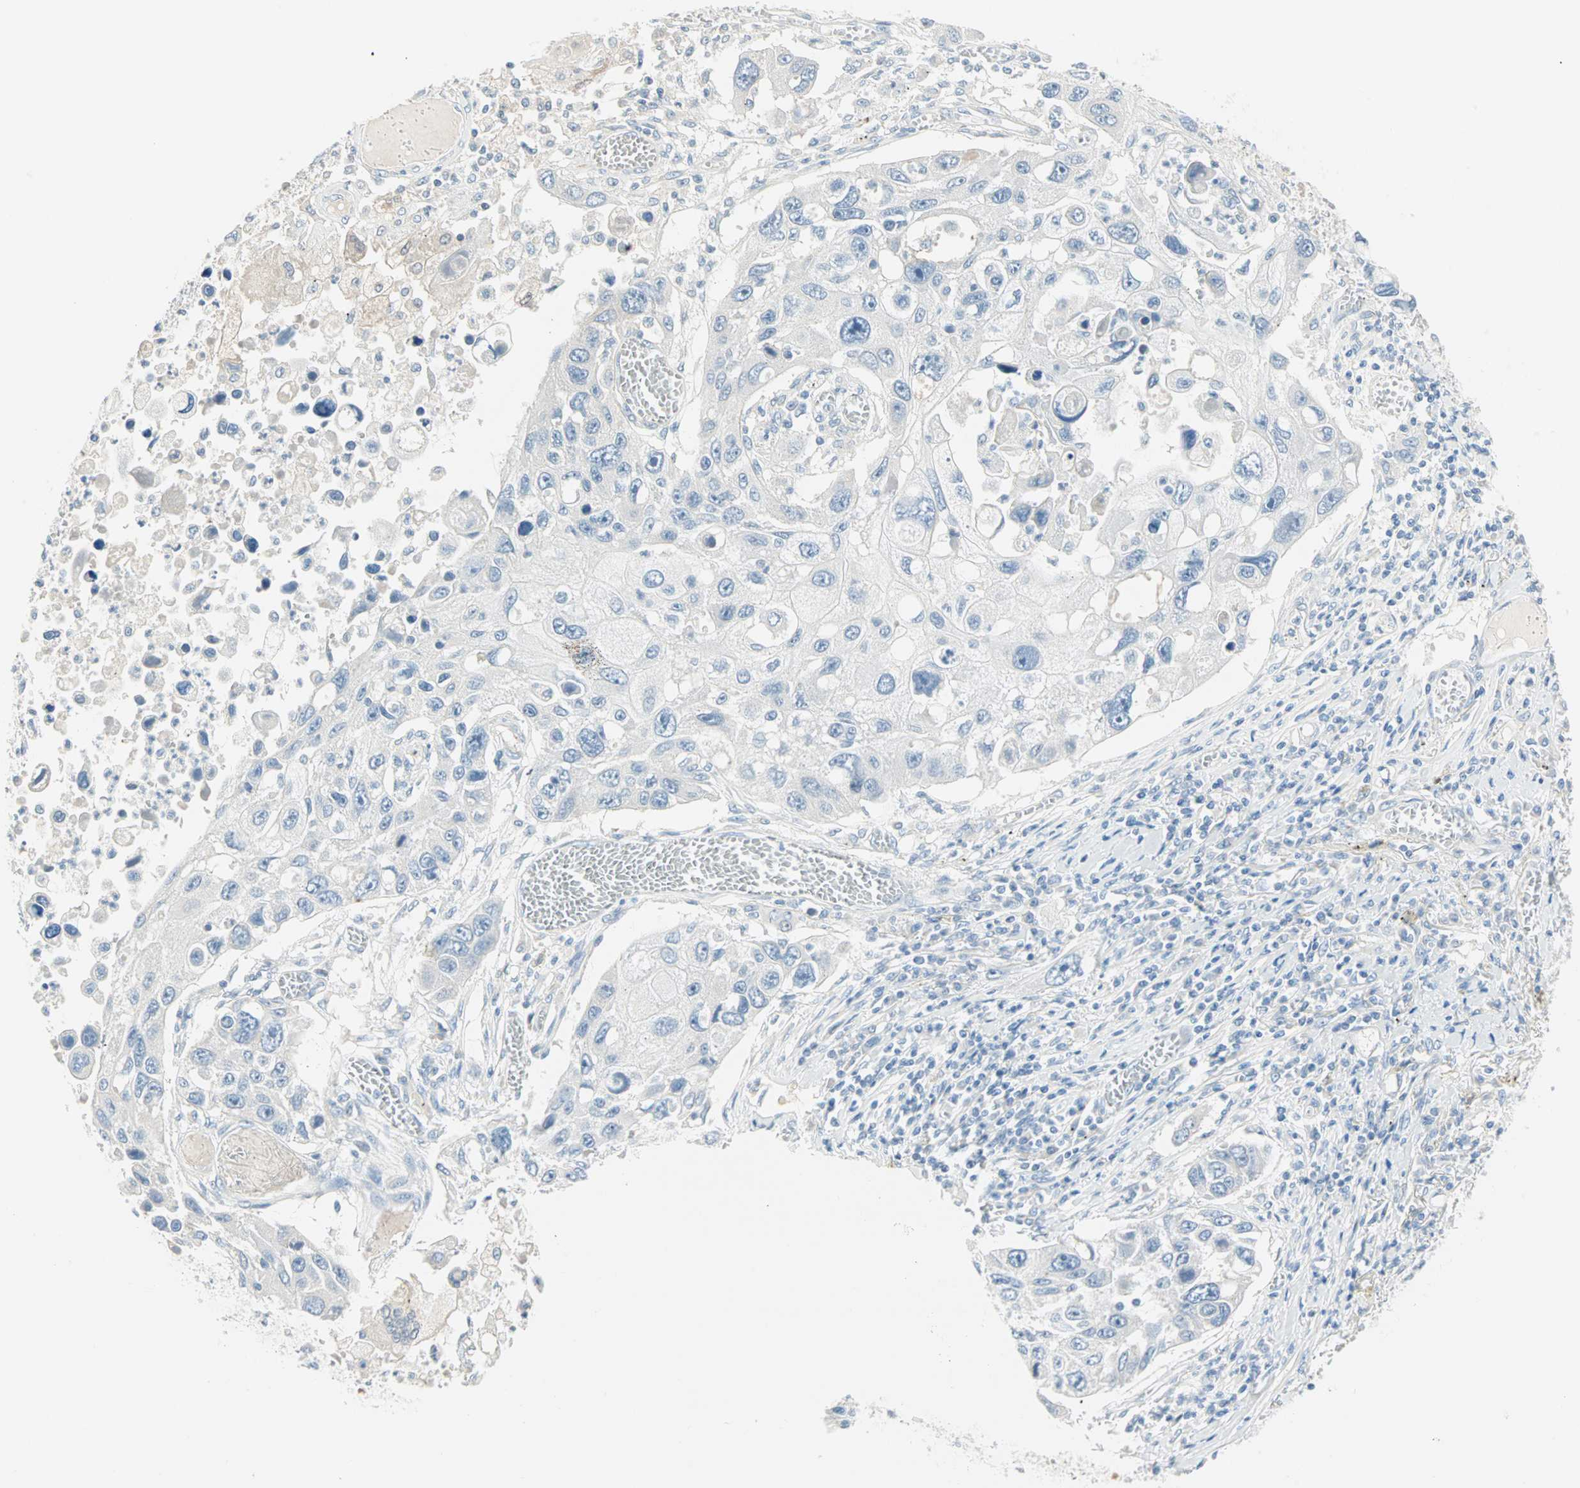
{"staining": {"intensity": "negative", "quantity": "none", "location": "none"}, "tissue": "lung cancer", "cell_type": "Tumor cells", "image_type": "cancer", "snomed": [{"axis": "morphology", "description": "Squamous cell carcinoma, NOS"}, {"axis": "topography", "description": "Lung"}], "caption": "IHC micrograph of human squamous cell carcinoma (lung) stained for a protein (brown), which reveals no expression in tumor cells. Nuclei are stained in blue.", "gene": "SULT1C2", "patient": {"sex": "male", "age": 71}}